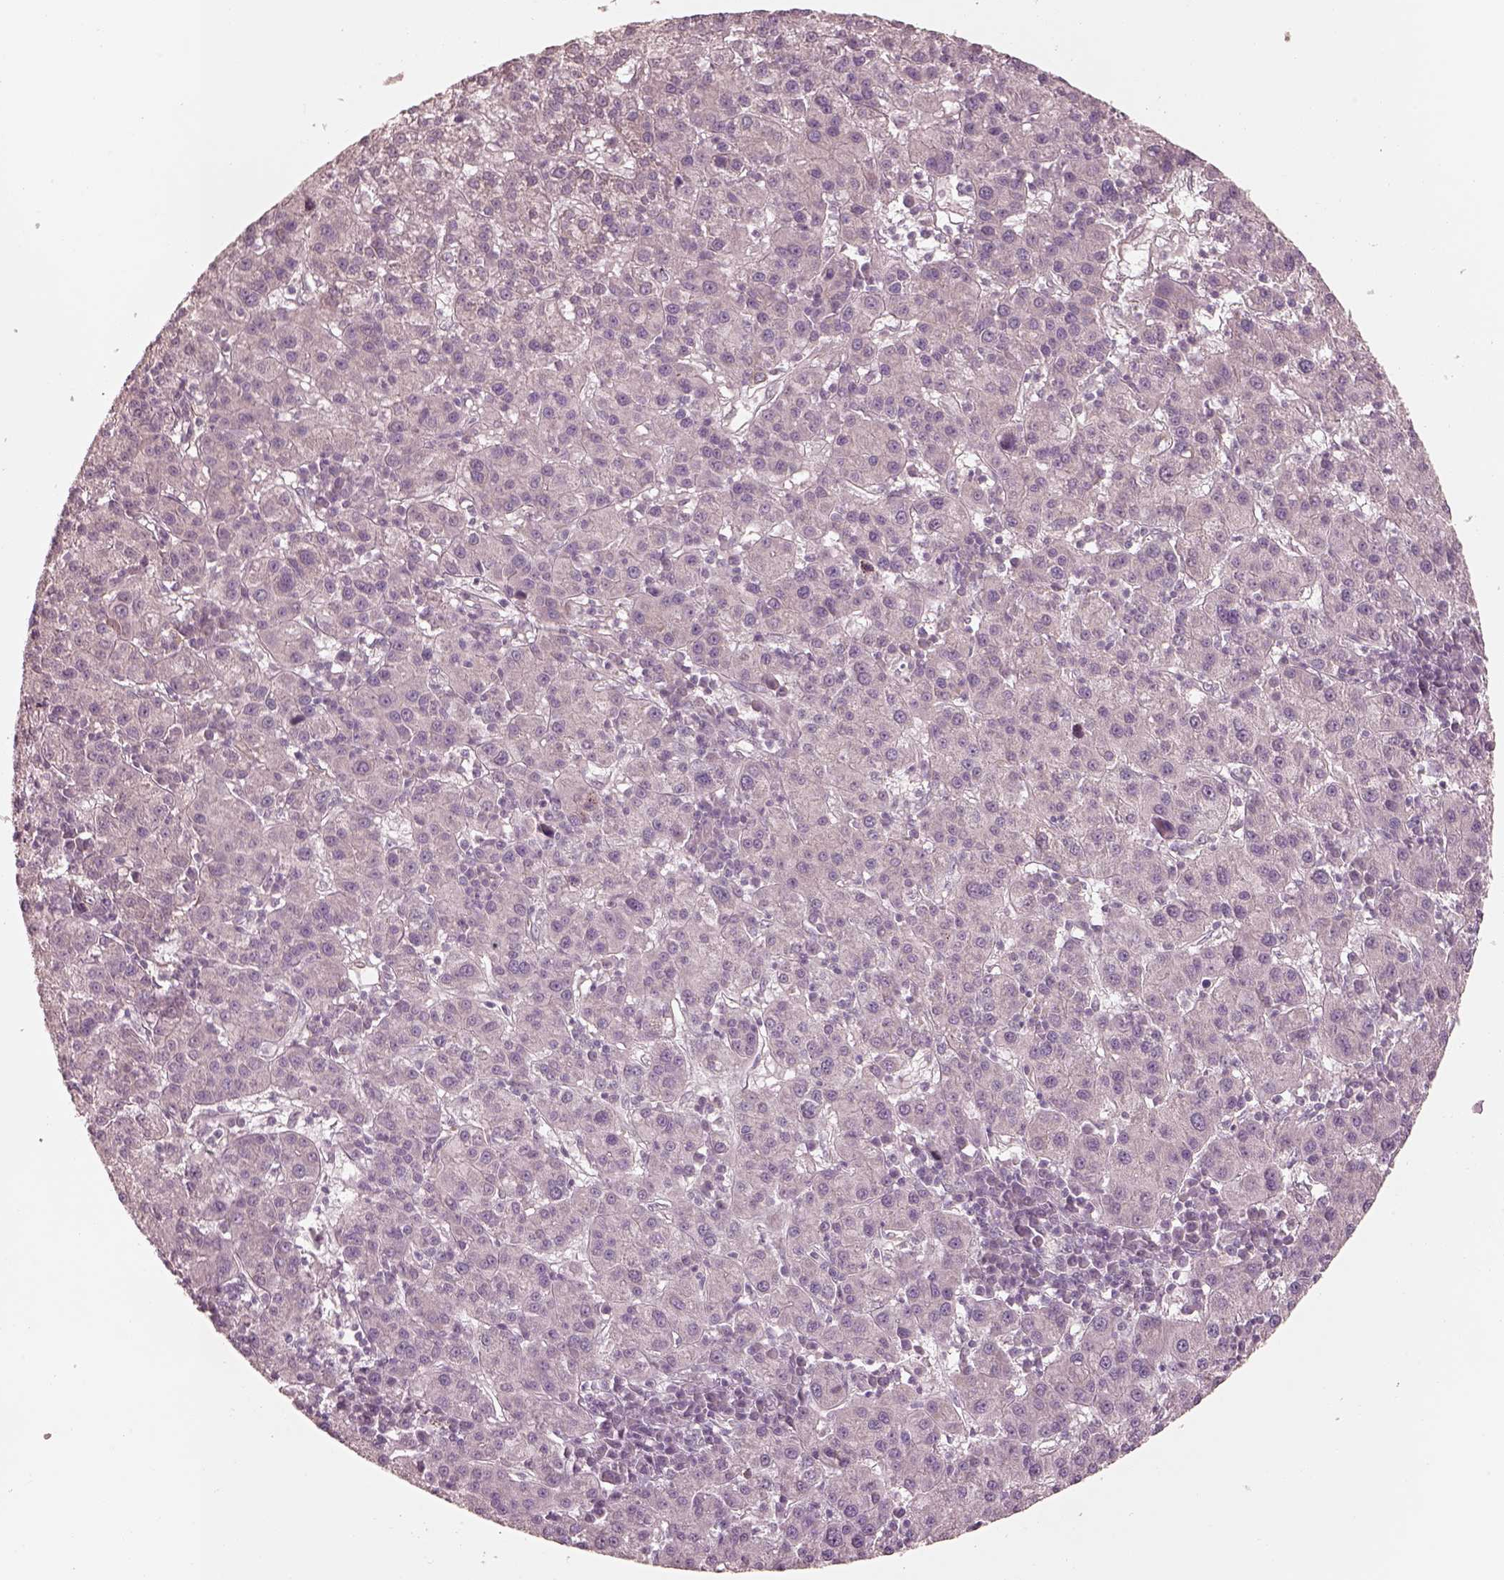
{"staining": {"intensity": "negative", "quantity": "none", "location": "none"}, "tissue": "liver cancer", "cell_type": "Tumor cells", "image_type": "cancer", "snomed": [{"axis": "morphology", "description": "Carcinoma, Hepatocellular, NOS"}, {"axis": "topography", "description": "Liver"}], "caption": "Tumor cells show no significant protein staining in liver hepatocellular carcinoma. The staining was performed using DAB (3,3'-diaminobenzidine) to visualize the protein expression in brown, while the nuclei were stained in blue with hematoxylin (Magnification: 20x).", "gene": "RAB3C", "patient": {"sex": "female", "age": 60}}